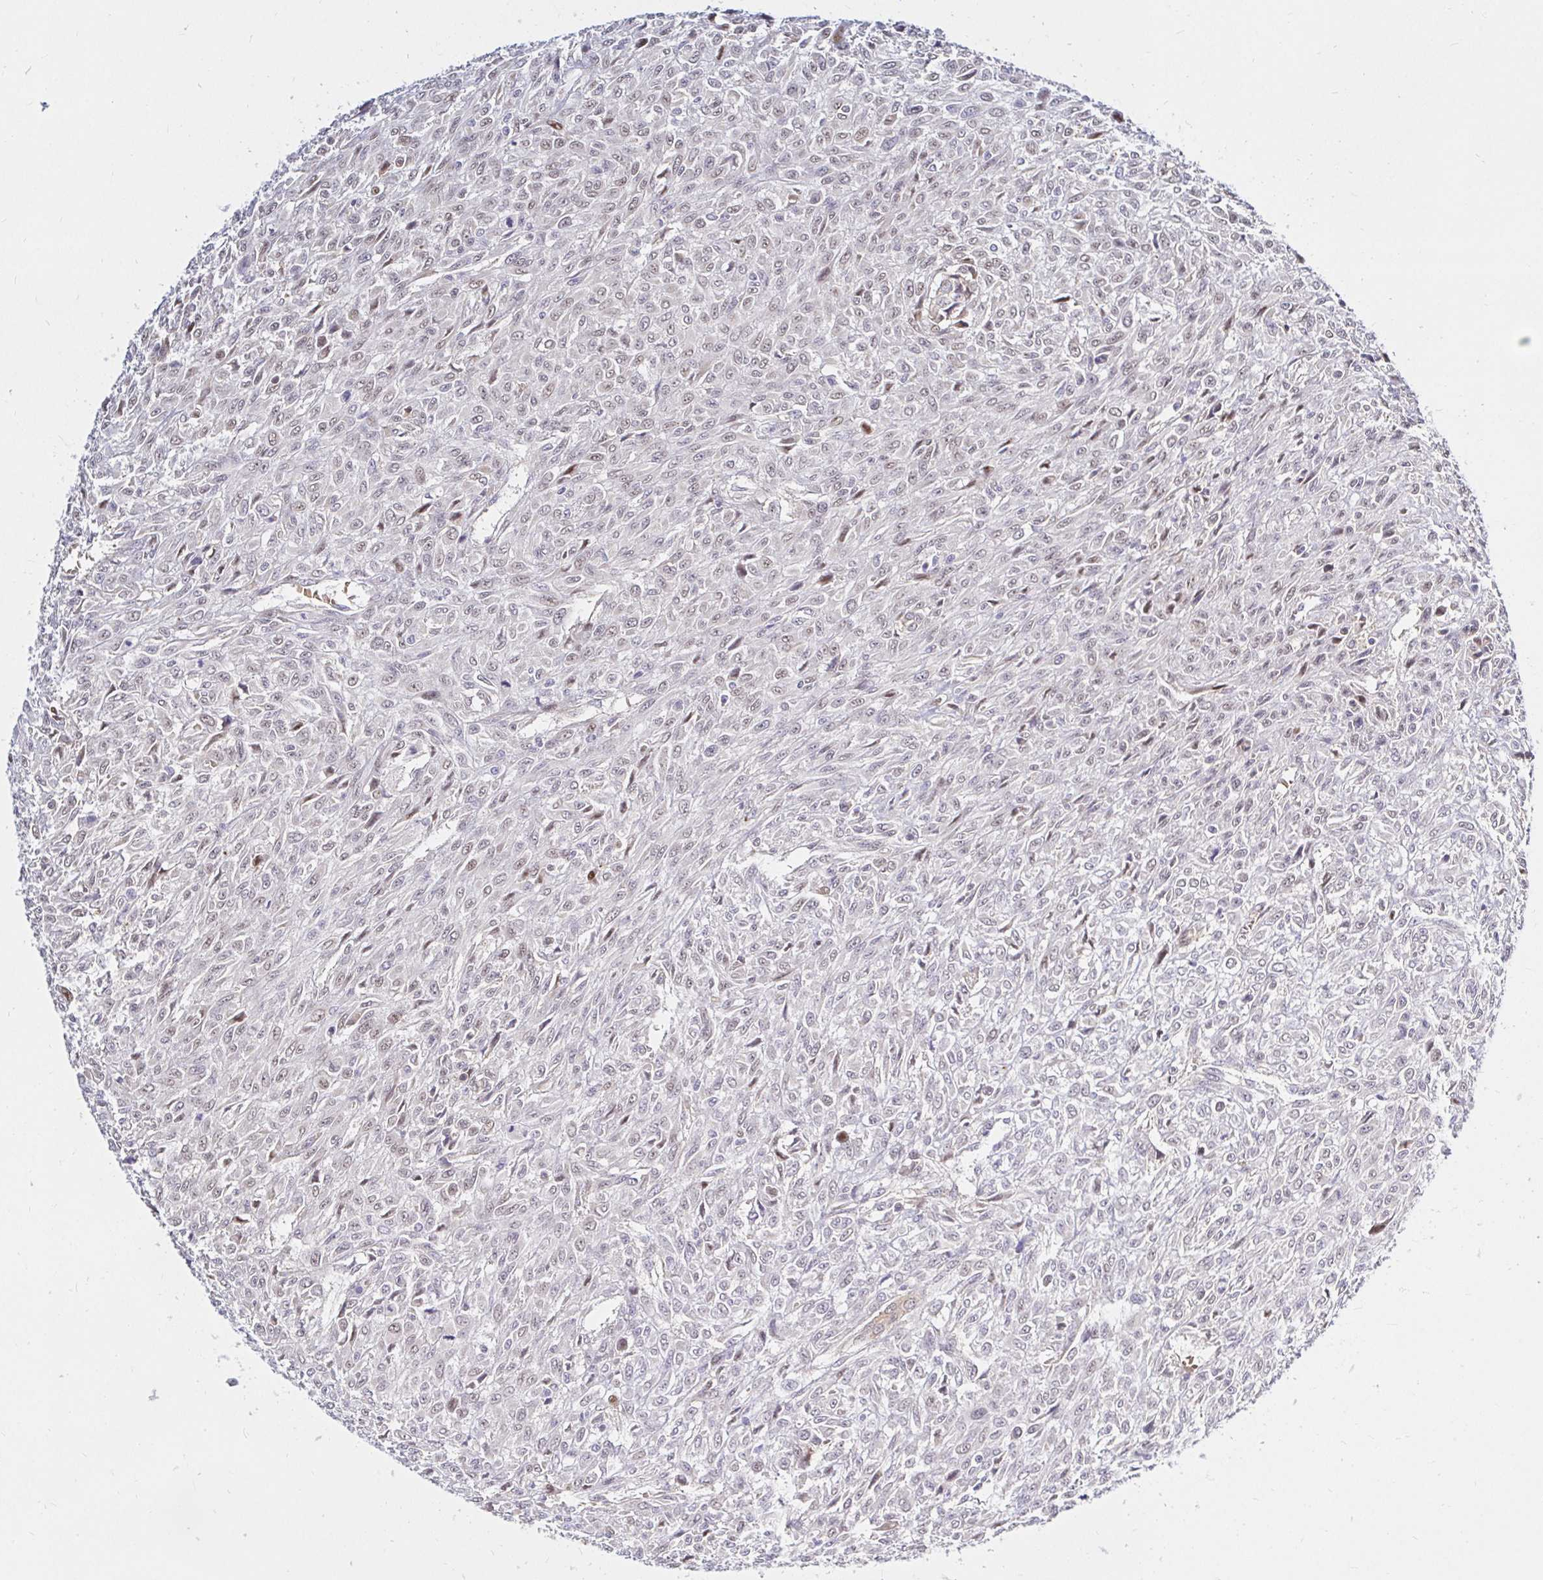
{"staining": {"intensity": "weak", "quantity": "<25%", "location": "nuclear"}, "tissue": "renal cancer", "cell_type": "Tumor cells", "image_type": "cancer", "snomed": [{"axis": "morphology", "description": "Adenocarcinoma, NOS"}, {"axis": "topography", "description": "Kidney"}], "caption": "Renal adenocarcinoma stained for a protein using immunohistochemistry shows no expression tumor cells.", "gene": "ARHGEF37", "patient": {"sex": "male", "age": 58}}